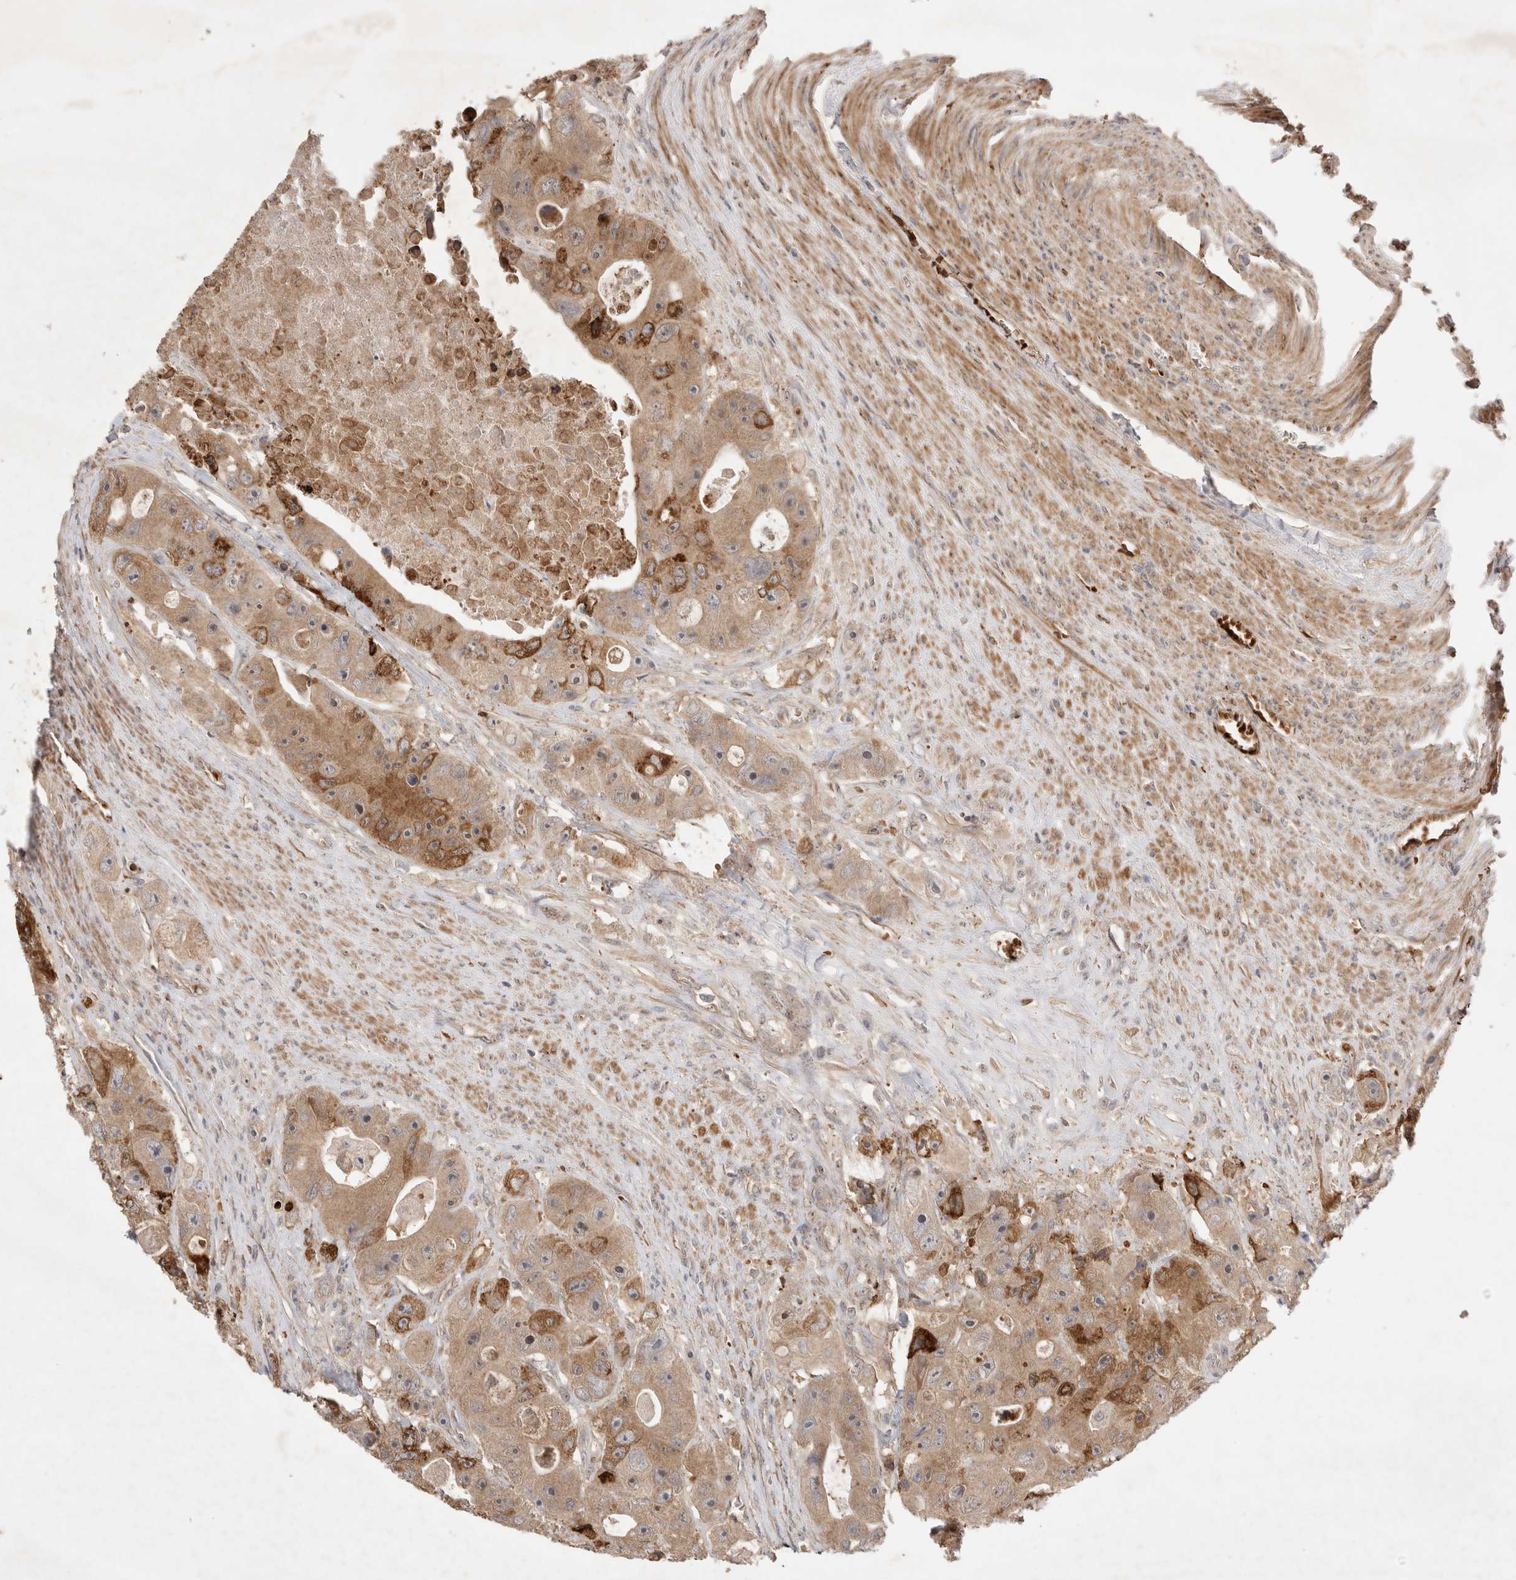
{"staining": {"intensity": "moderate", "quantity": ">75%", "location": "cytoplasmic/membranous"}, "tissue": "colorectal cancer", "cell_type": "Tumor cells", "image_type": "cancer", "snomed": [{"axis": "morphology", "description": "Adenocarcinoma, NOS"}, {"axis": "topography", "description": "Colon"}], "caption": "This micrograph displays immunohistochemistry (IHC) staining of colorectal adenocarcinoma, with medium moderate cytoplasmic/membranous staining in about >75% of tumor cells.", "gene": "FAM221A", "patient": {"sex": "female", "age": 46}}